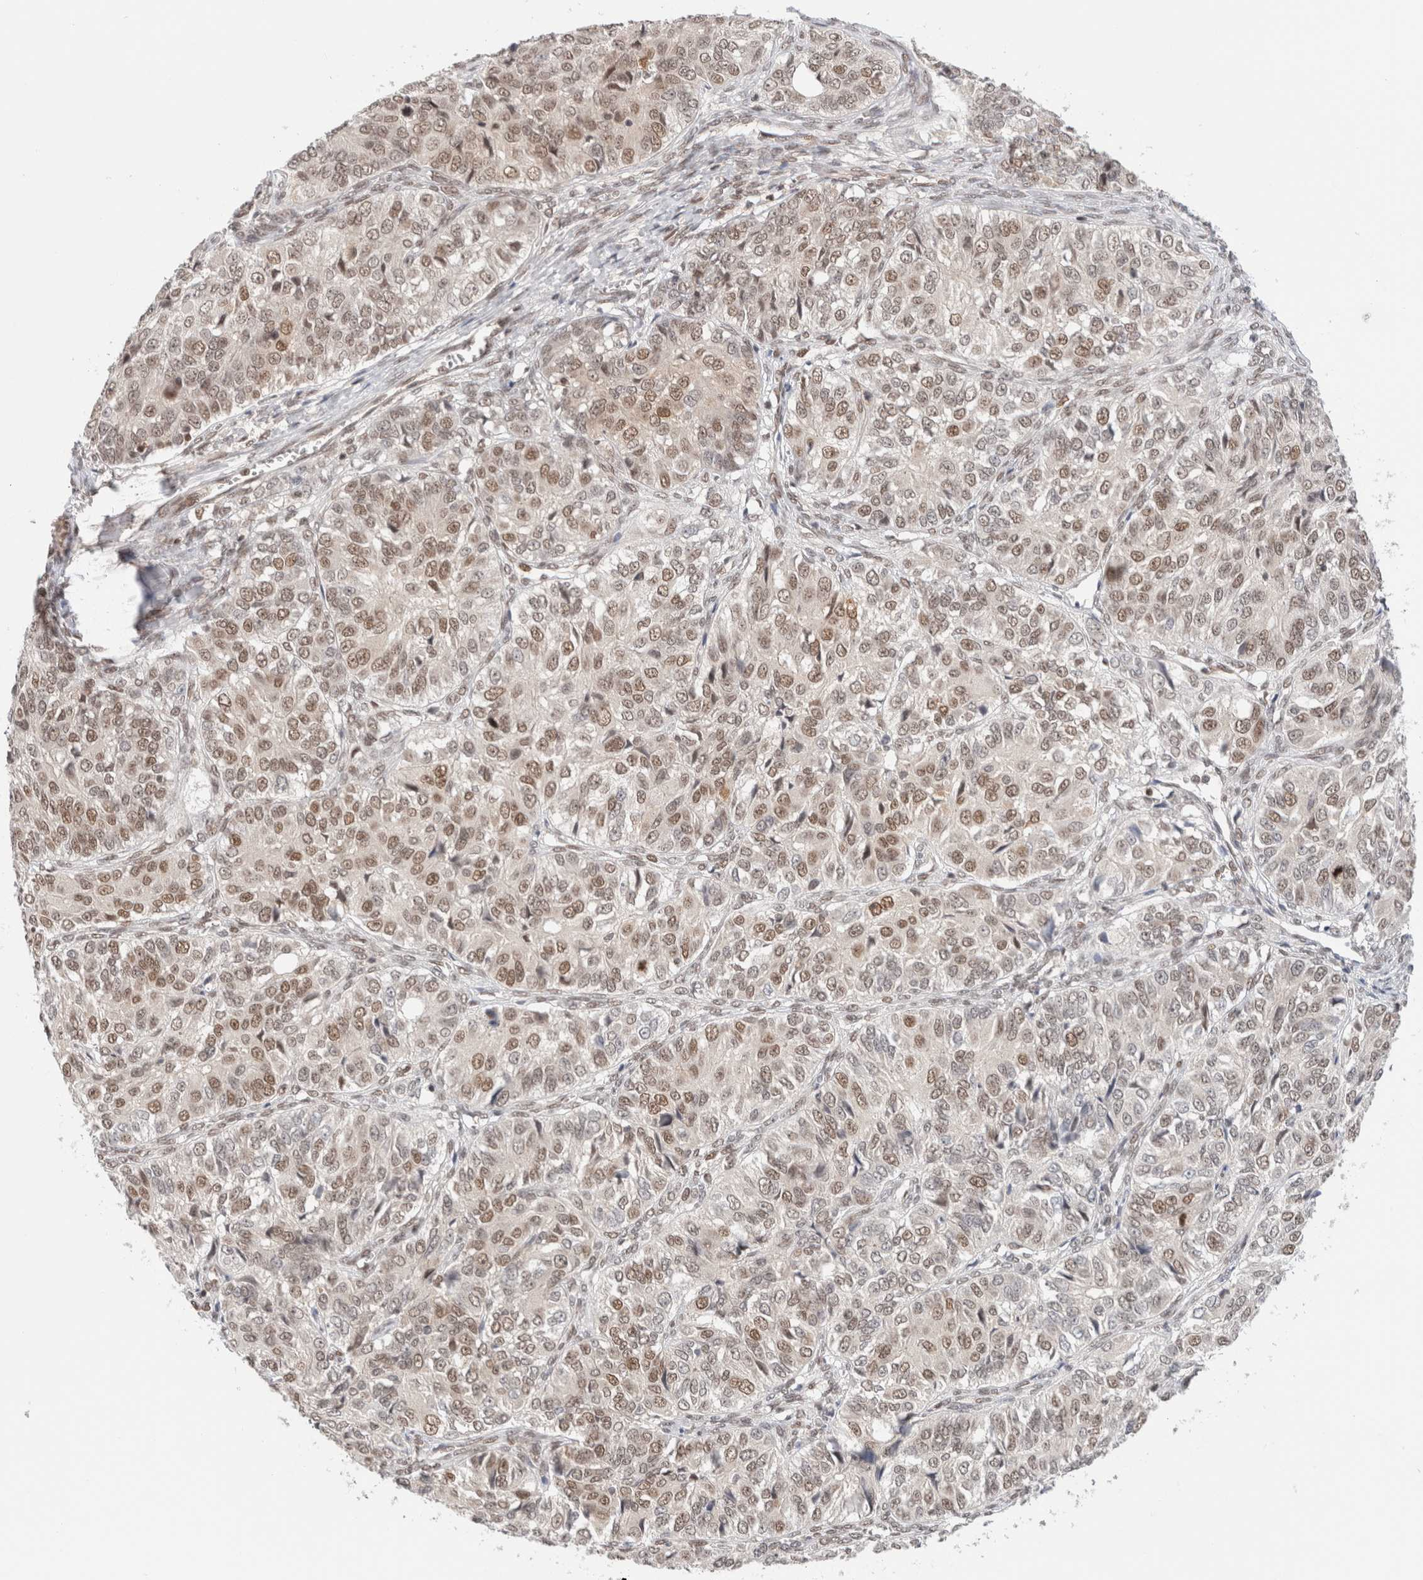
{"staining": {"intensity": "weak", "quantity": ">75%", "location": "nuclear"}, "tissue": "ovarian cancer", "cell_type": "Tumor cells", "image_type": "cancer", "snomed": [{"axis": "morphology", "description": "Carcinoma, endometroid"}, {"axis": "topography", "description": "Ovary"}], "caption": "Ovarian endometroid carcinoma stained with DAB immunohistochemistry (IHC) displays low levels of weak nuclear expression in approximately >75% of tumor cells.", "gene": "GATAD2A", "patient": {"sex": "female", "age": 51}}